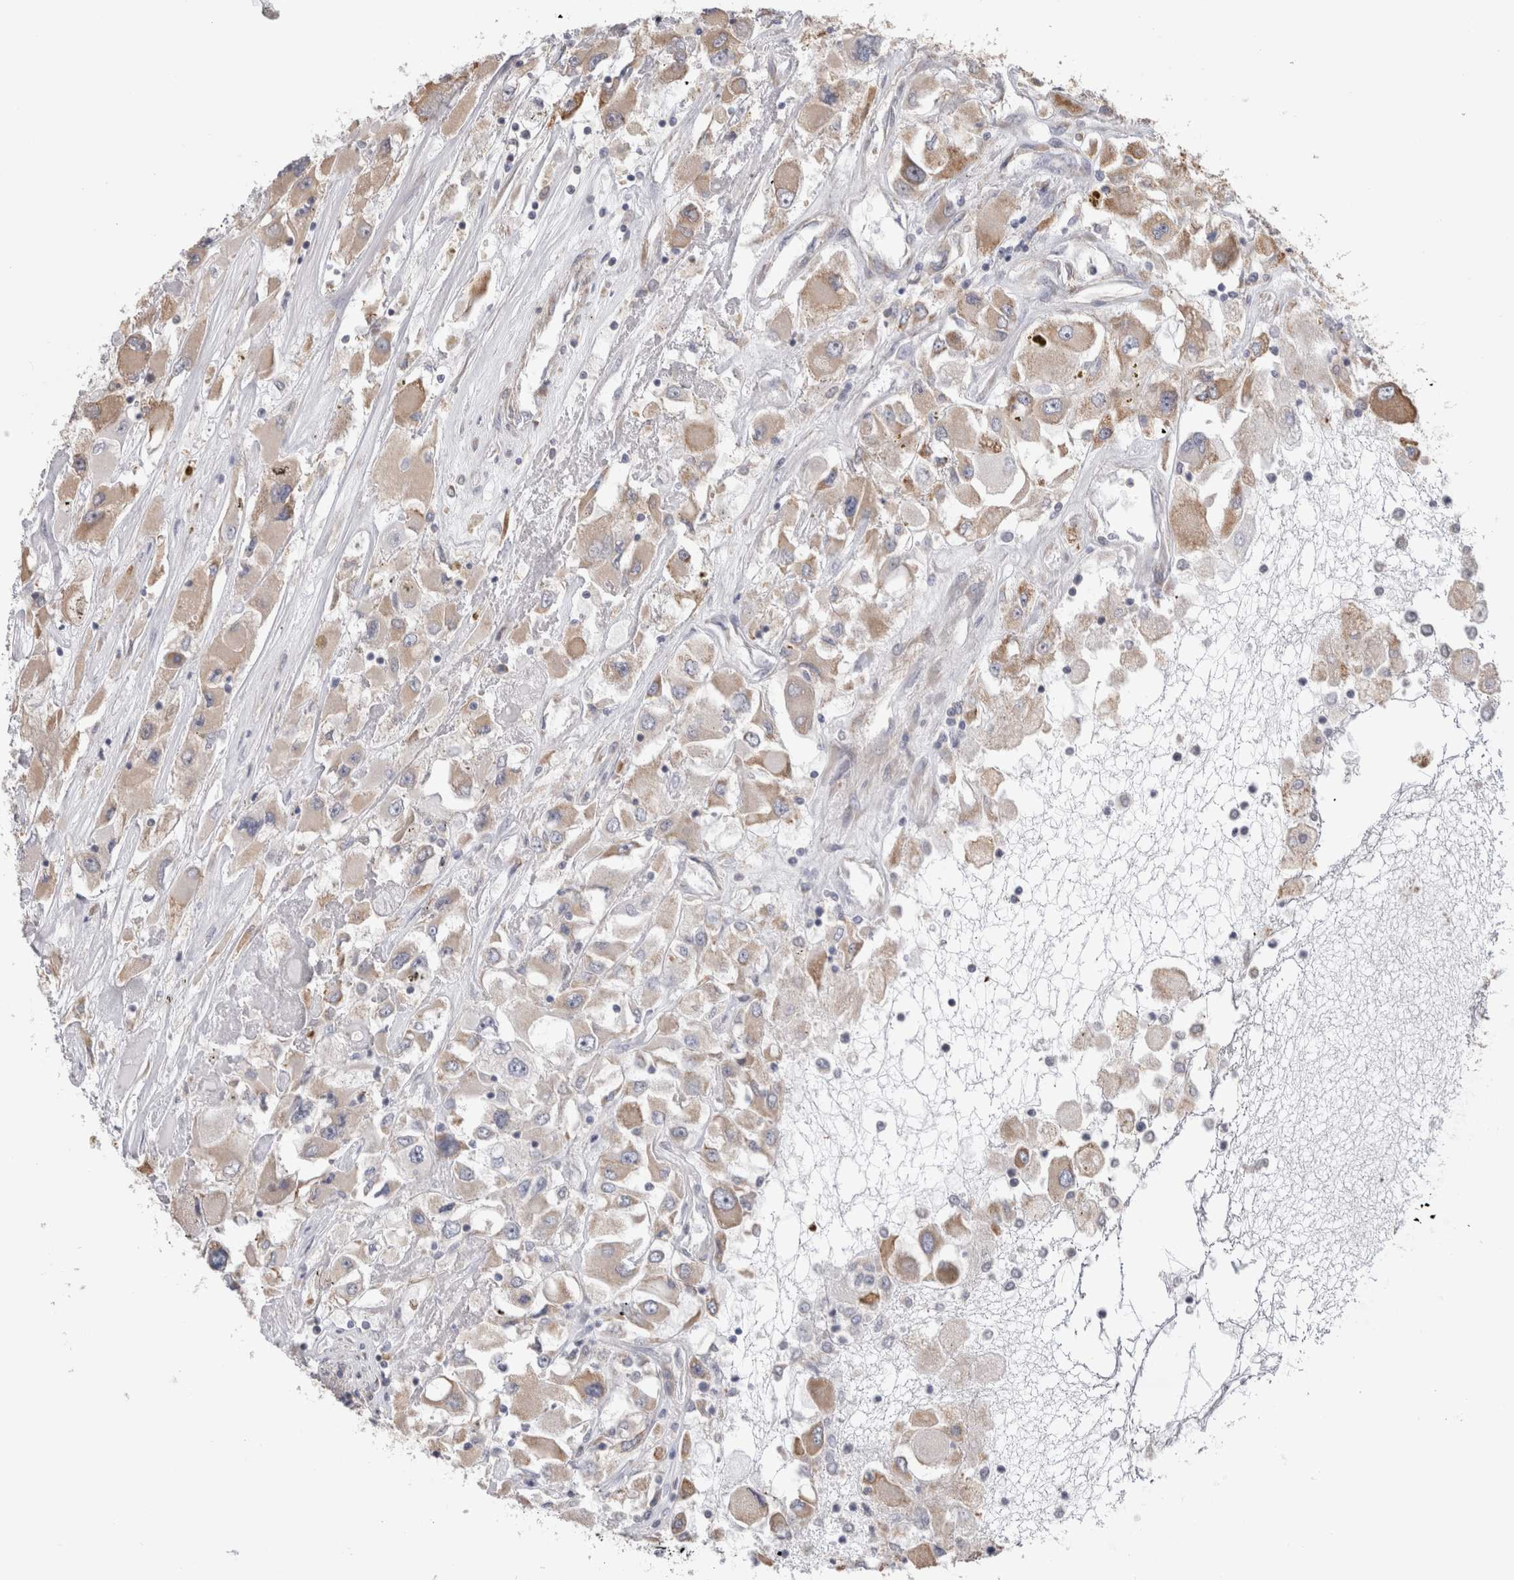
{"staining": {"intensity": "weak", "quantity": "25%-75%", "location": "cytoplasmic/membranous"}, "tissue": "renal cancer", "cell_type": "Tumor cells", "image_type": "cancer", "snomed": [{"axis": "morphology", "description": "Adenocarcinoma, NOS"}, {"axis": "topography", "description": "Kidney"}], "caption": "Immunohistochemical staining of renal cancer (adenocarcinoma) reveals low levels of weak cytoplasmic/membranous staining in approximately 25%-75% of tumor cells.", "gene": "SMAP2", "patient": {"sex": "female", "age": 52}}